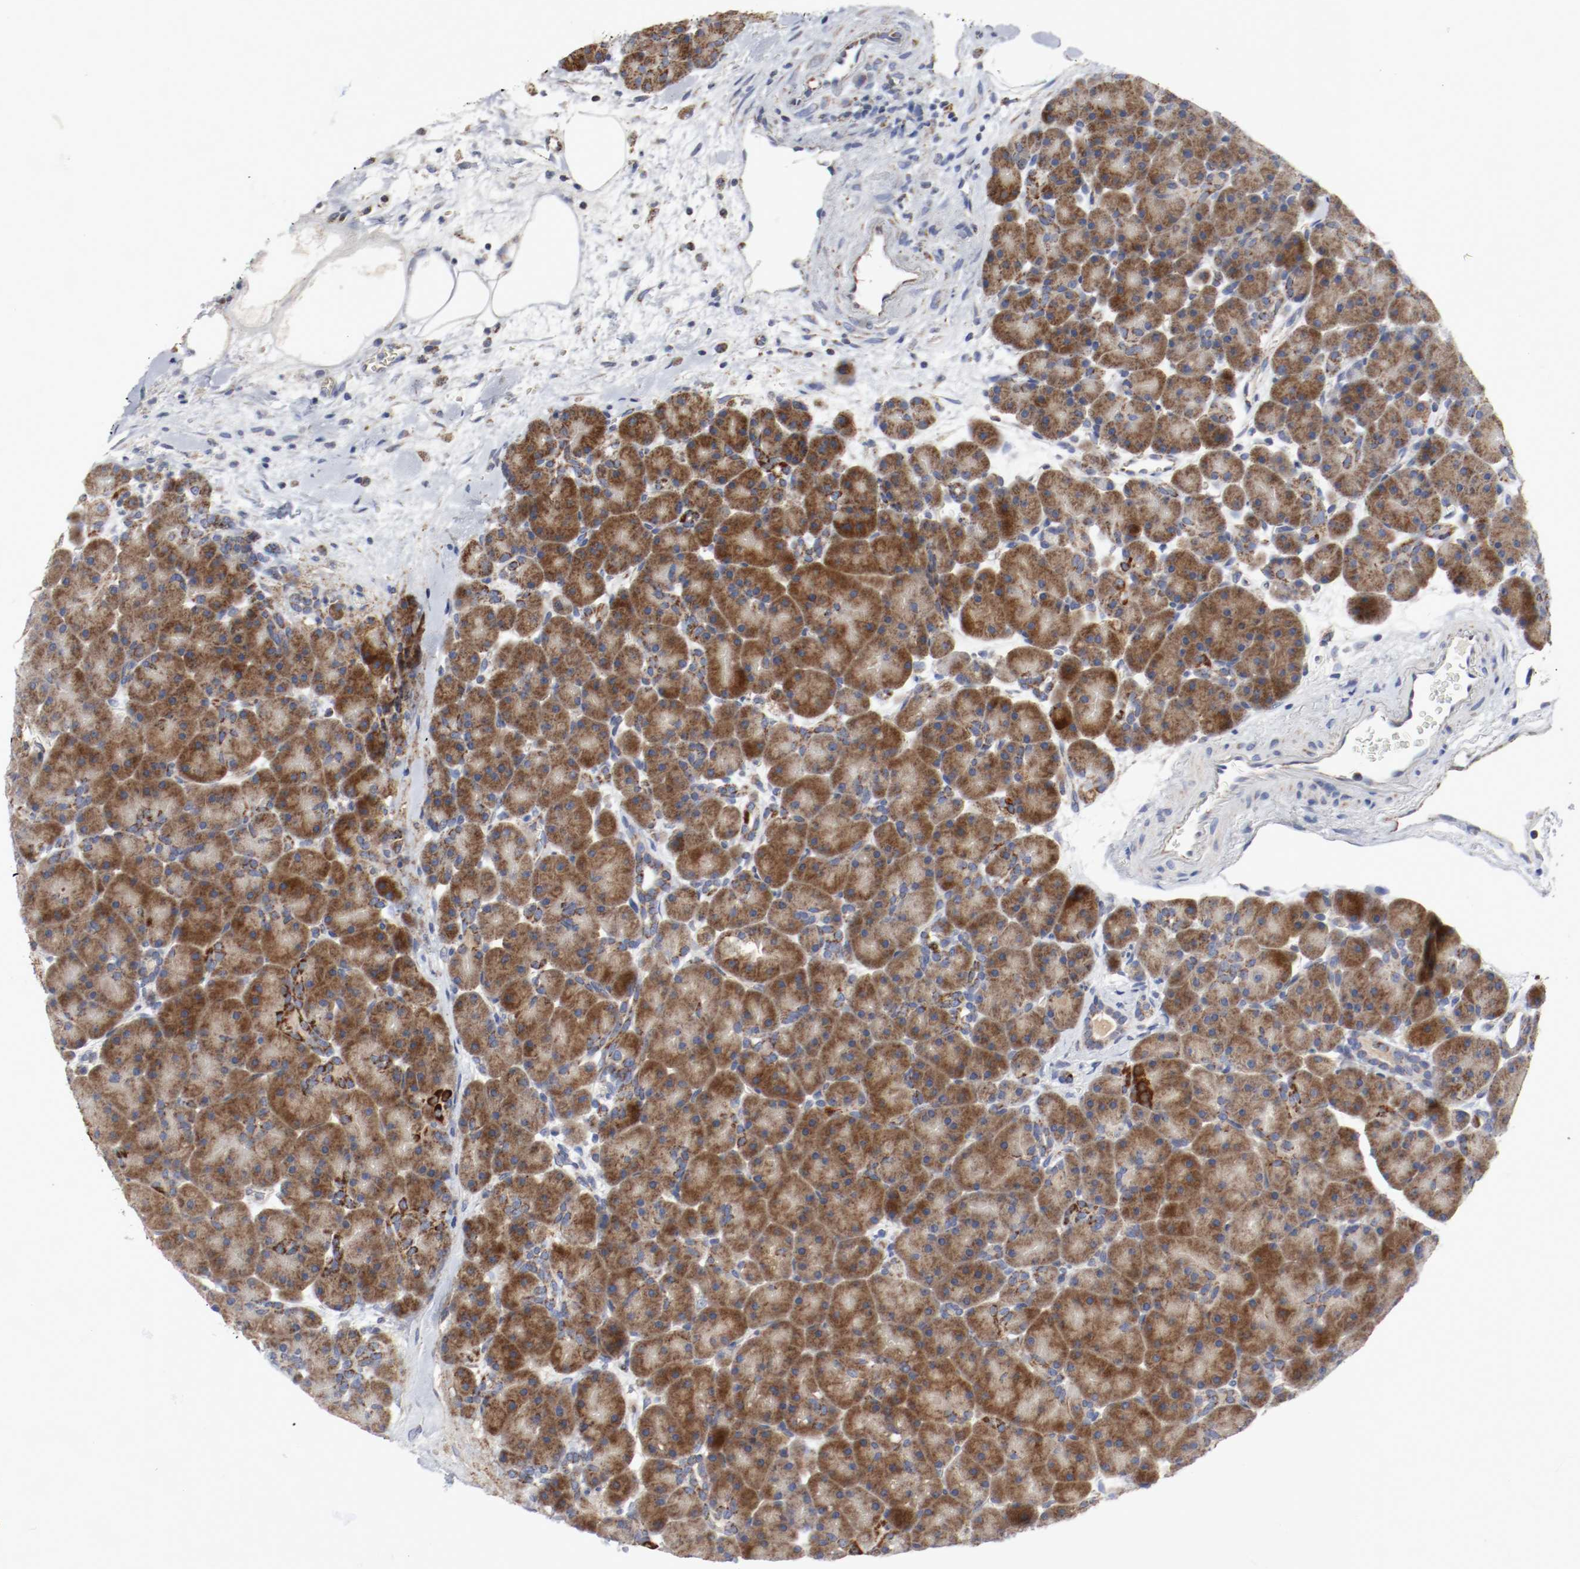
{"staining": {"intensity": "moderate", "quantity": ">75%", "location": "cytoplasmic/membranous"}, "tissue": "pancreas", "cell_type": "Exocrine glandular cells", "image_type": "normal", "snomed": [{"axis": "morphology", "description": "Normal tissue, NOS"}, {"axis": "topography", "description": "Pancreas"}], "caption": "Immunohistochemistry (IHC) photomicrograph of unremarkable human pancreas stained for a protein (brown), which displays medium levels of moderate cytoplasmic/membranous expression in approximately >75% of exocrine glandular cells.", "gene": "AFG3L2", "patient": {"sex": "male", "age": 66}}